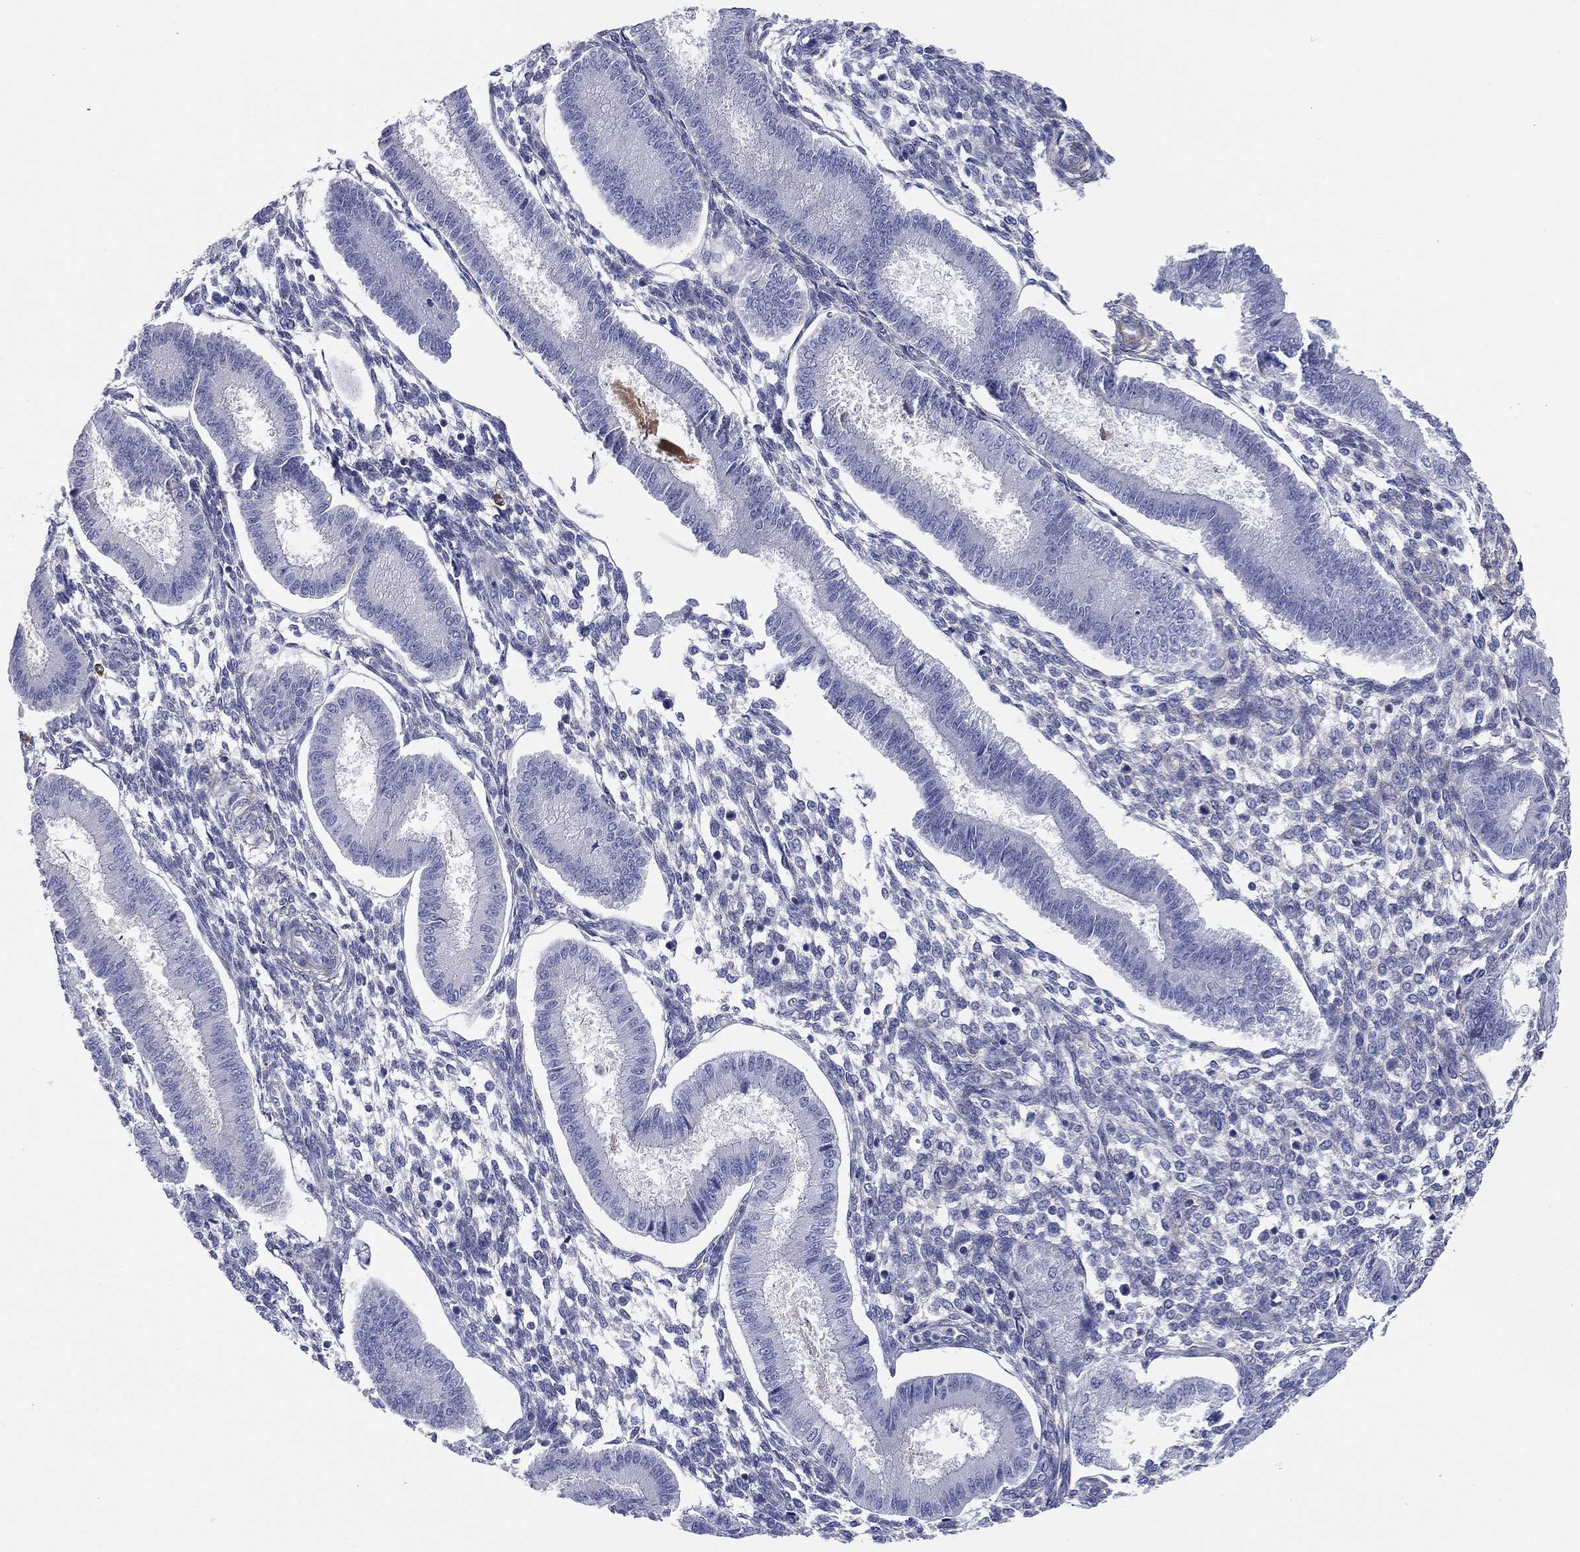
{"staining": {"intensity": "weak", "quantity": ">75%", "location": "cytoplasmic/membranous"}, "tissue": "endometrium", "cell_type": "Cells in endometrial stroma", "image_type": "normal", "snomed": [{"axis": "morphology", "description": "Normal tissue, NOS"}, {"axis": "topography", "description": "Endometrium"}], "caption": "Endometrium stained for a protein reveals weak cytoplasmic/membranous positivity in cells in endometrial stroma.", "gene": "GPC1", "patient": {"sex": "female", "age": 43}}